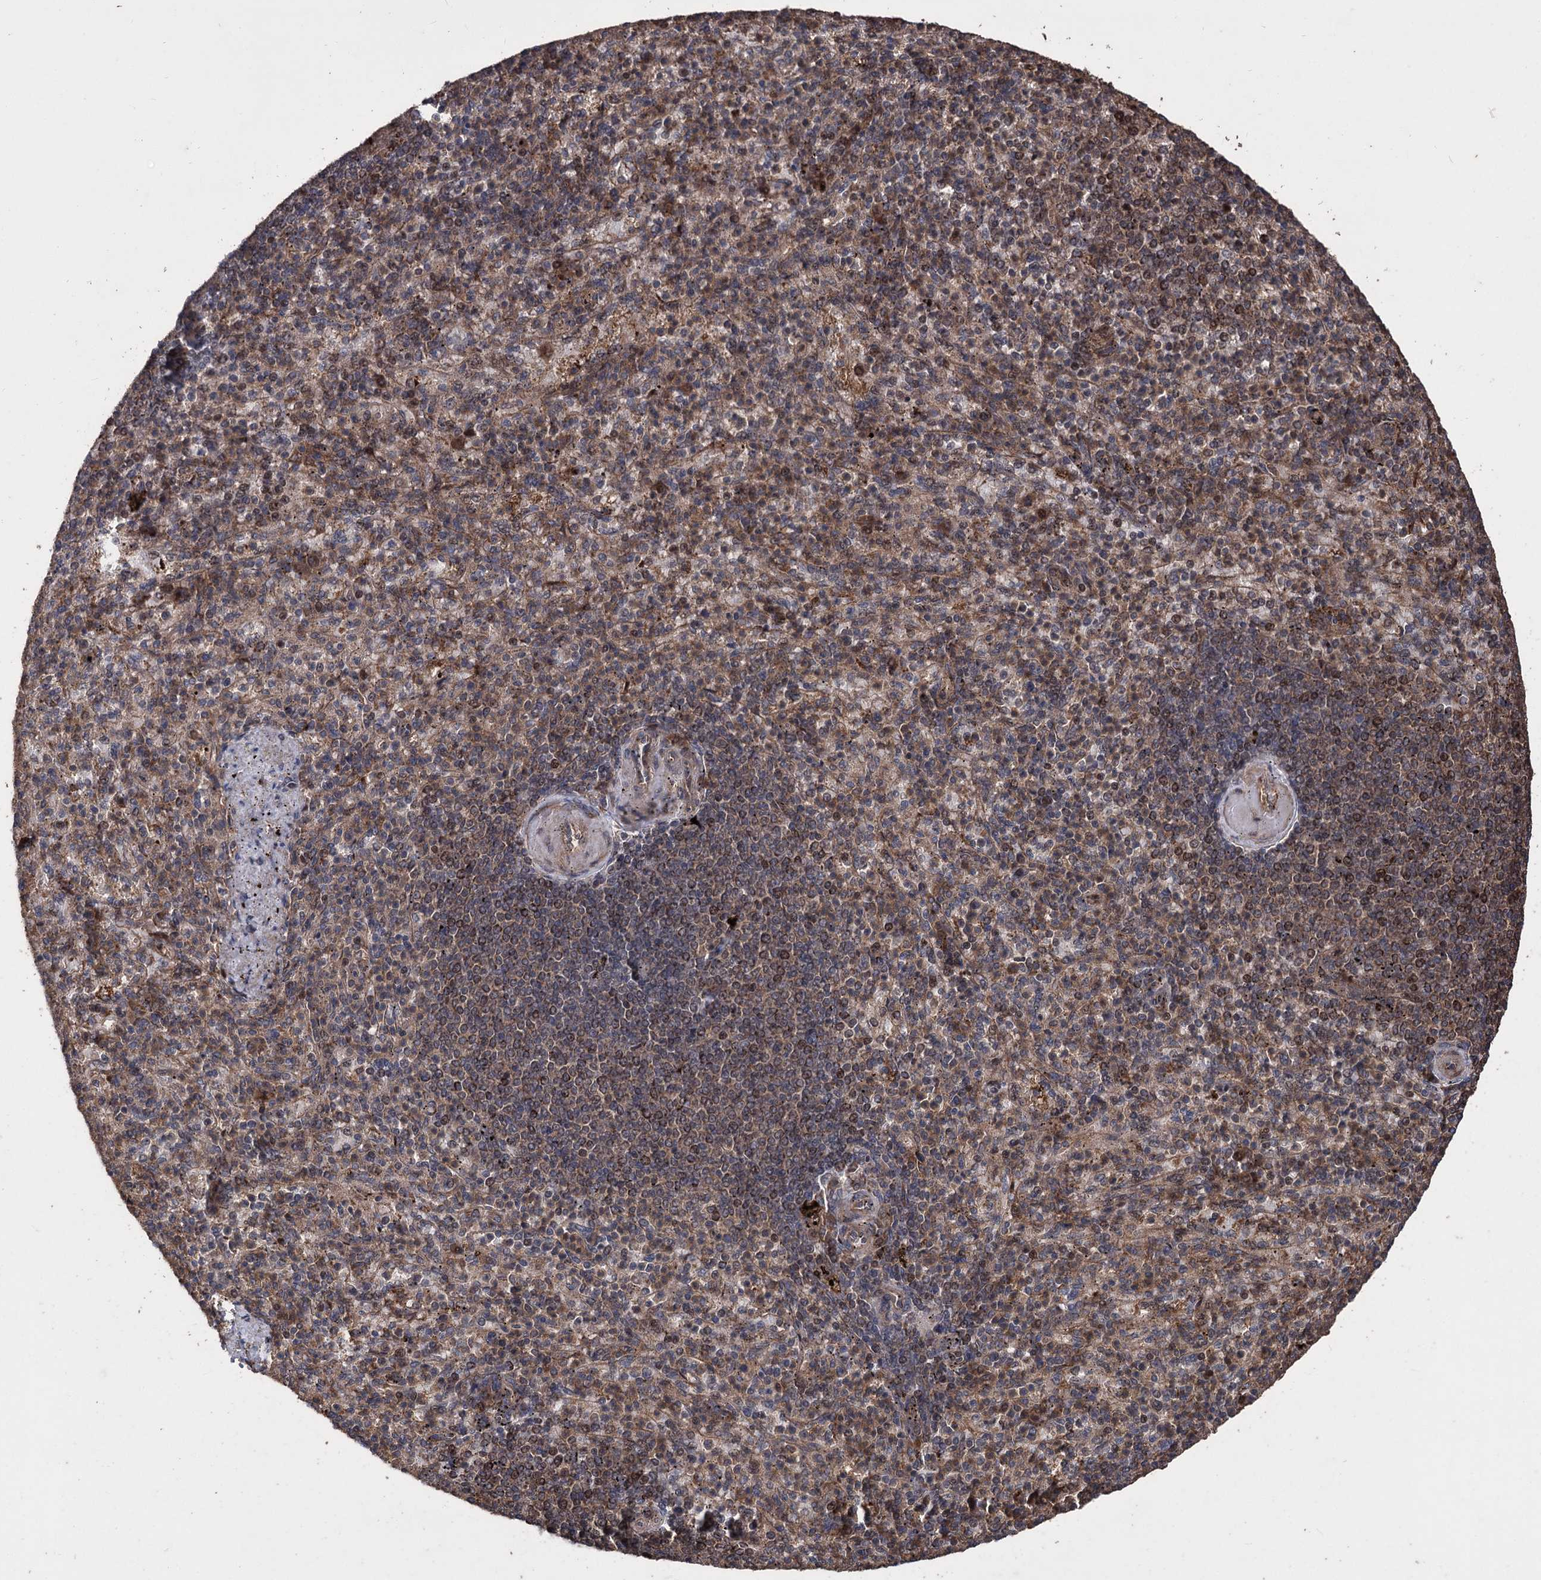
{"staining": {"intensity": "moderate", "quantity": "<25%", "location": "cytoplasmic/membranous"}, "tissue": "spleen", "cell_type": "Cells in red pulp", "image_type": "normal", "snomed": [{"axis": "morphology", "description": "Normal tissue, NOS"}, {"axis": "topography", "description": "Spleen"}], "caption": "Protein staining by immunohistochemistry demonstrates moderate cytoplasmic/membranous positivity in about <25% of cells in red pulp in normal spleen.", "gene": "RASSF3", "patient": {"sex": "female", "age": 74}}